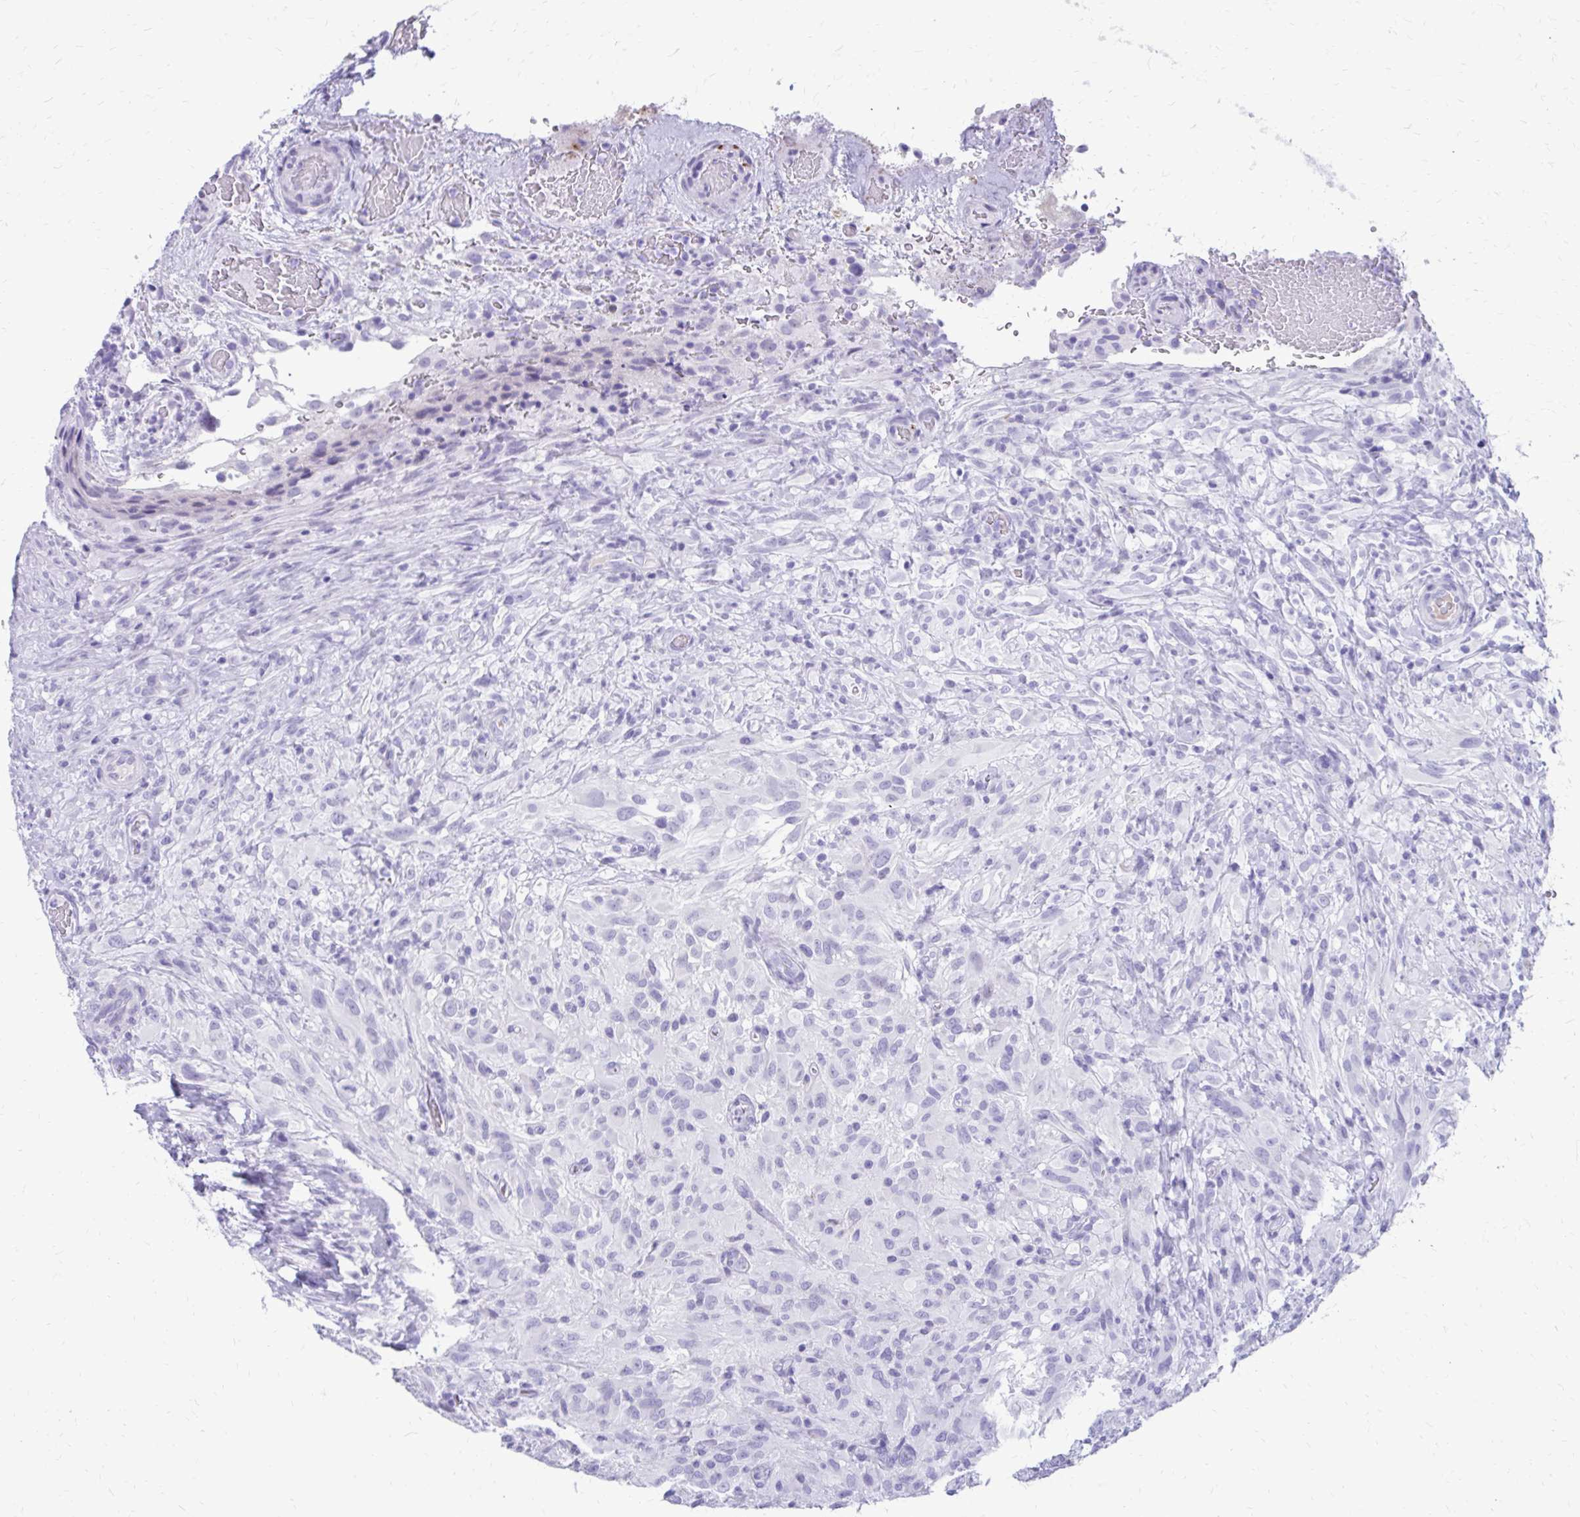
{"staining": {"intensity": "negative", "quantity": "none", "location": "none"}, "tissue": "glioma", "cell_type": "Tumor cells", "image_type": "cancer", "snomed": [{"axis": "morphology", "description": "Glioma, malignant, High grade"}, {"axis": "topography", "description": "Brain"}], "caption": "Immunohistochemistry of high-grade glioma (malignant) shows no staining in tumor cells.", "gene": "SATL1", "patient": {"sex": "male", "age": 71}}